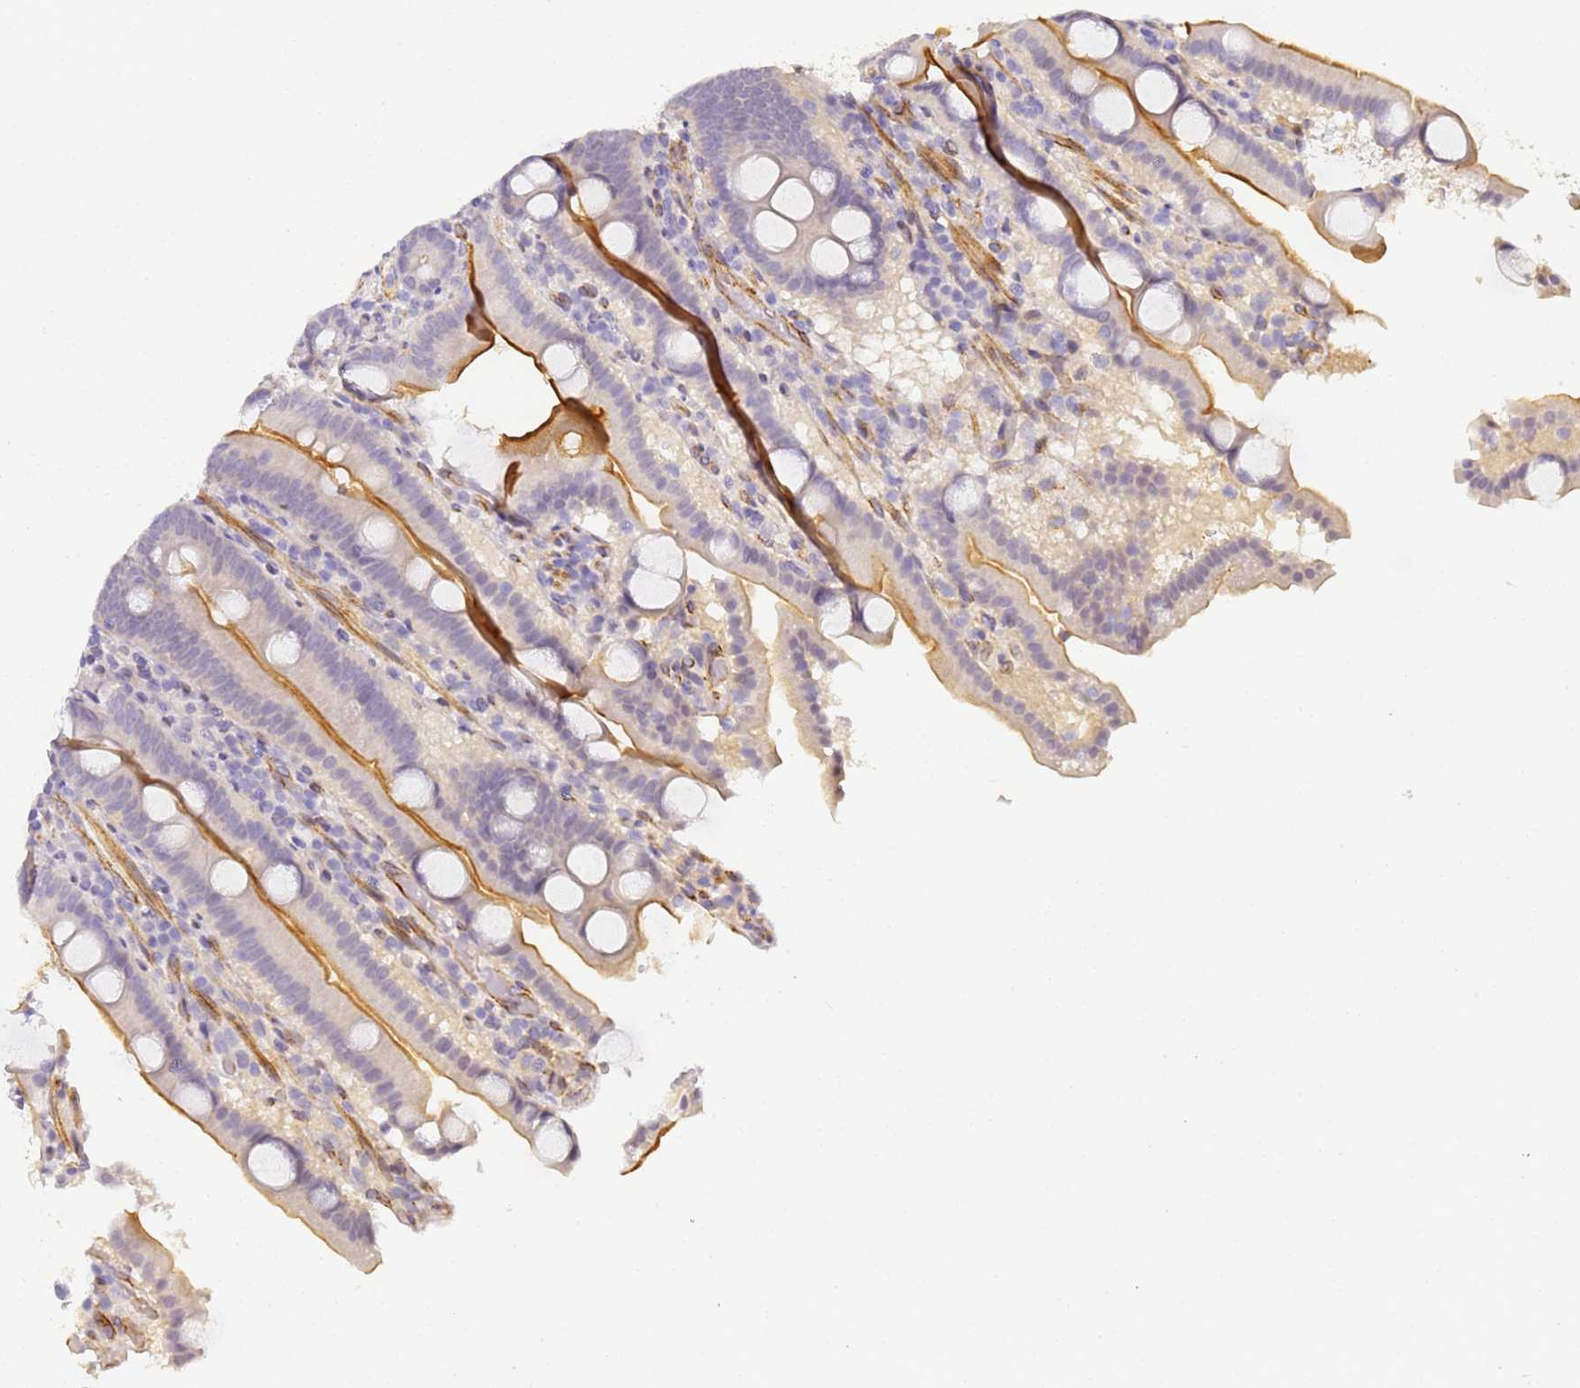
{"staining": {"intensity": "moderate", "quantity": "<25%", "location": "cytoplasmic/membranous"}, "tissue": "duodenum", "cell_type": "Glandular cells", "image_type": "normal", "snomed": [{"axis": "morphology", "description": "Normal tissue, NOS"}, {"axis": "topography", "description": "Duodenum"}], "caption": "A high-resolution histopathology image shows immunohistochemistry (IHC) staining of normal duodenum, which reveals moderate cytoplasmic/membranous positivity in about <25% of glandular cells.", "gene": "CFHR1", "patient": {"sex": "male", "age": 55}}